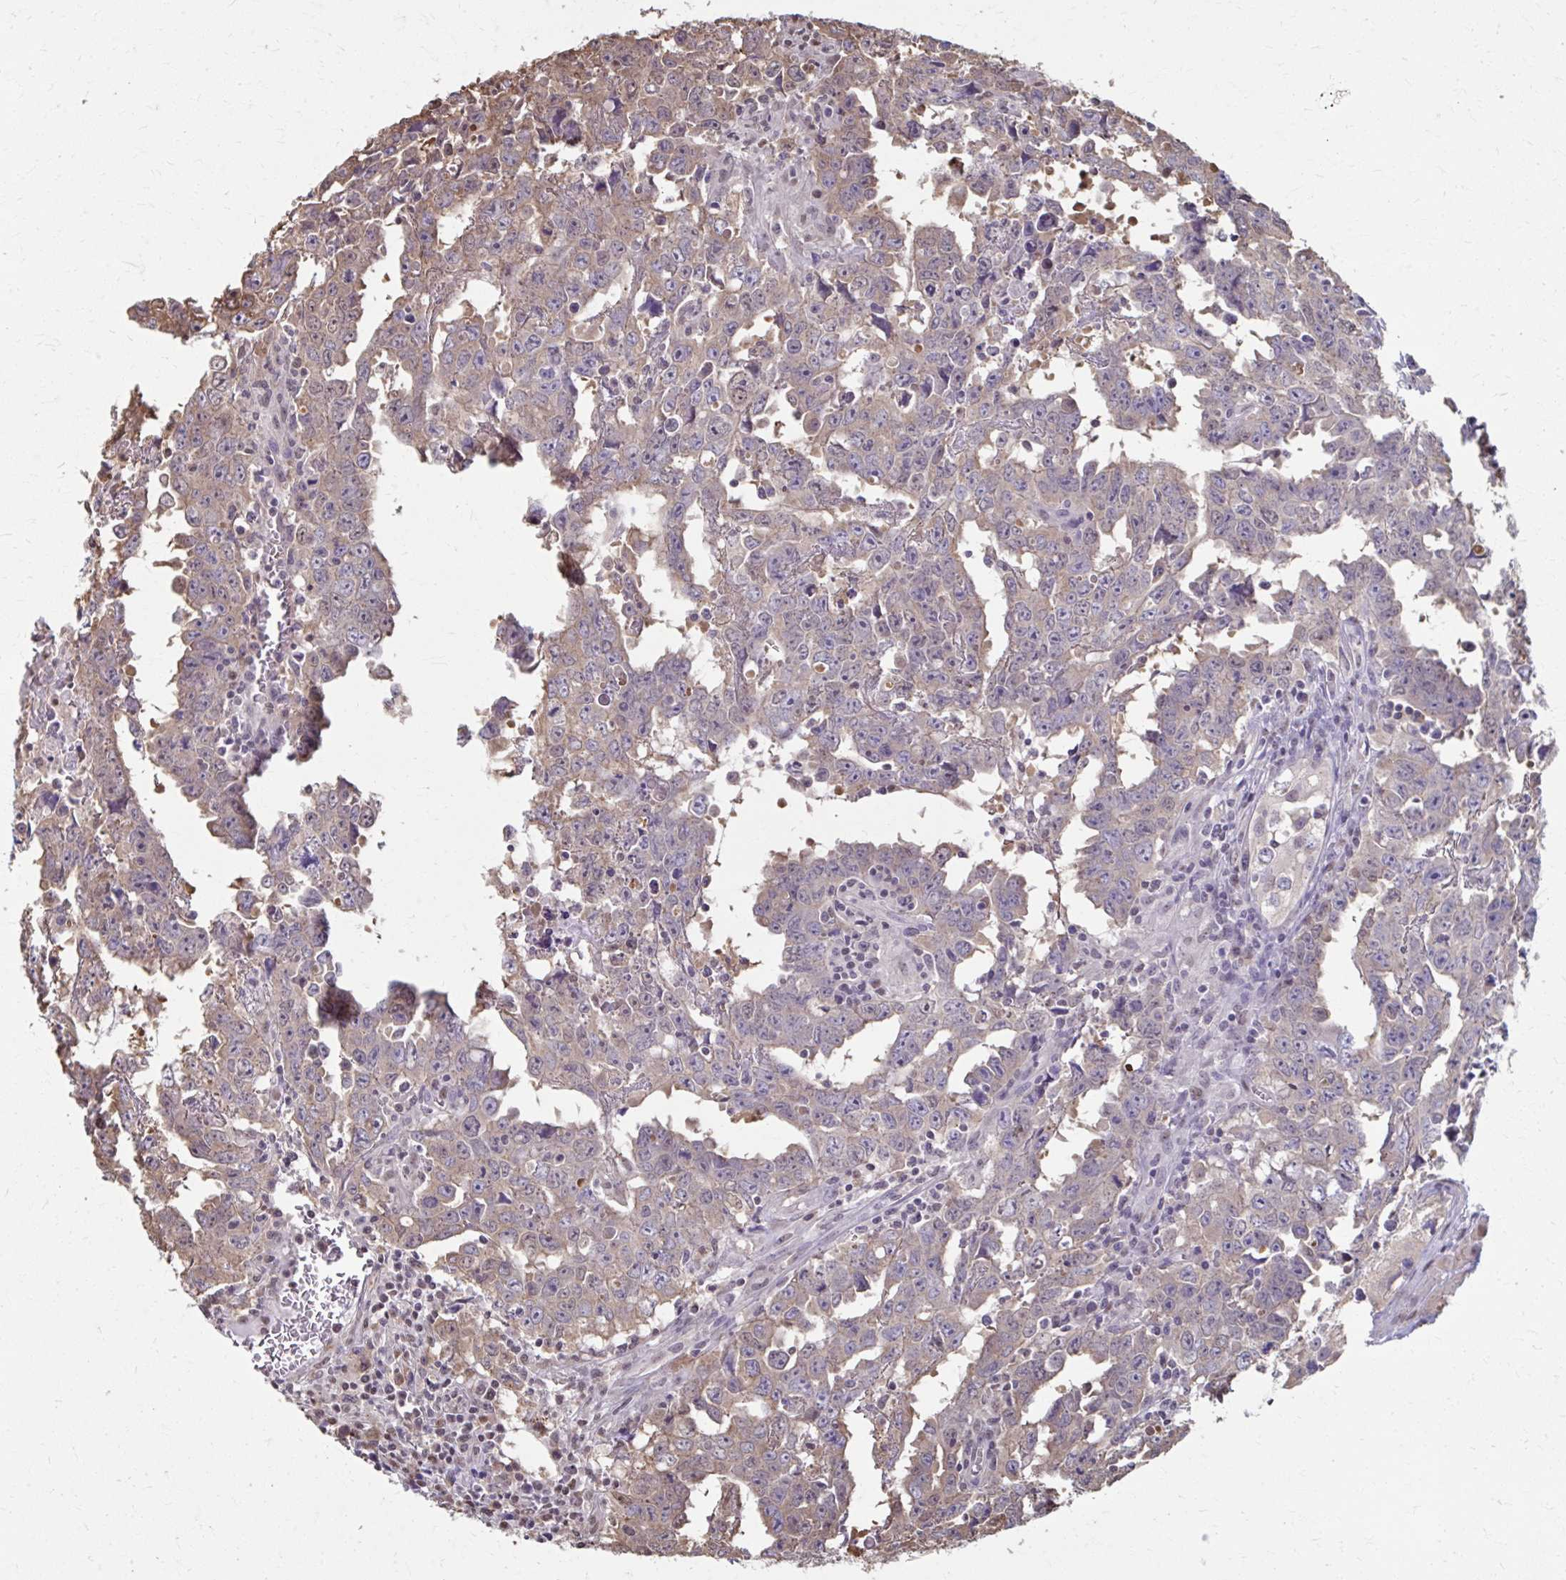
{"staining": {"intensity": "weak", "quantity": "25%-75%", "location": "cytoplasmic/membranous"}, "tissue": "testis cancer", "cell_type": "Tumor cells", "image_type": "cancer", "snomed": [{"axis": "morphology", "description": "Carcinoma, Embryonal, NOS"}, {"axis": "topography", "description": "Testis"}], "caption": "The immunohistochemical stain labels weak cytoplasmic/membranous expression in tumor cells of testis embryonal carcinoma tissue.", "gene": "ING4", "patient": {"sex": "male", "age": 22}}